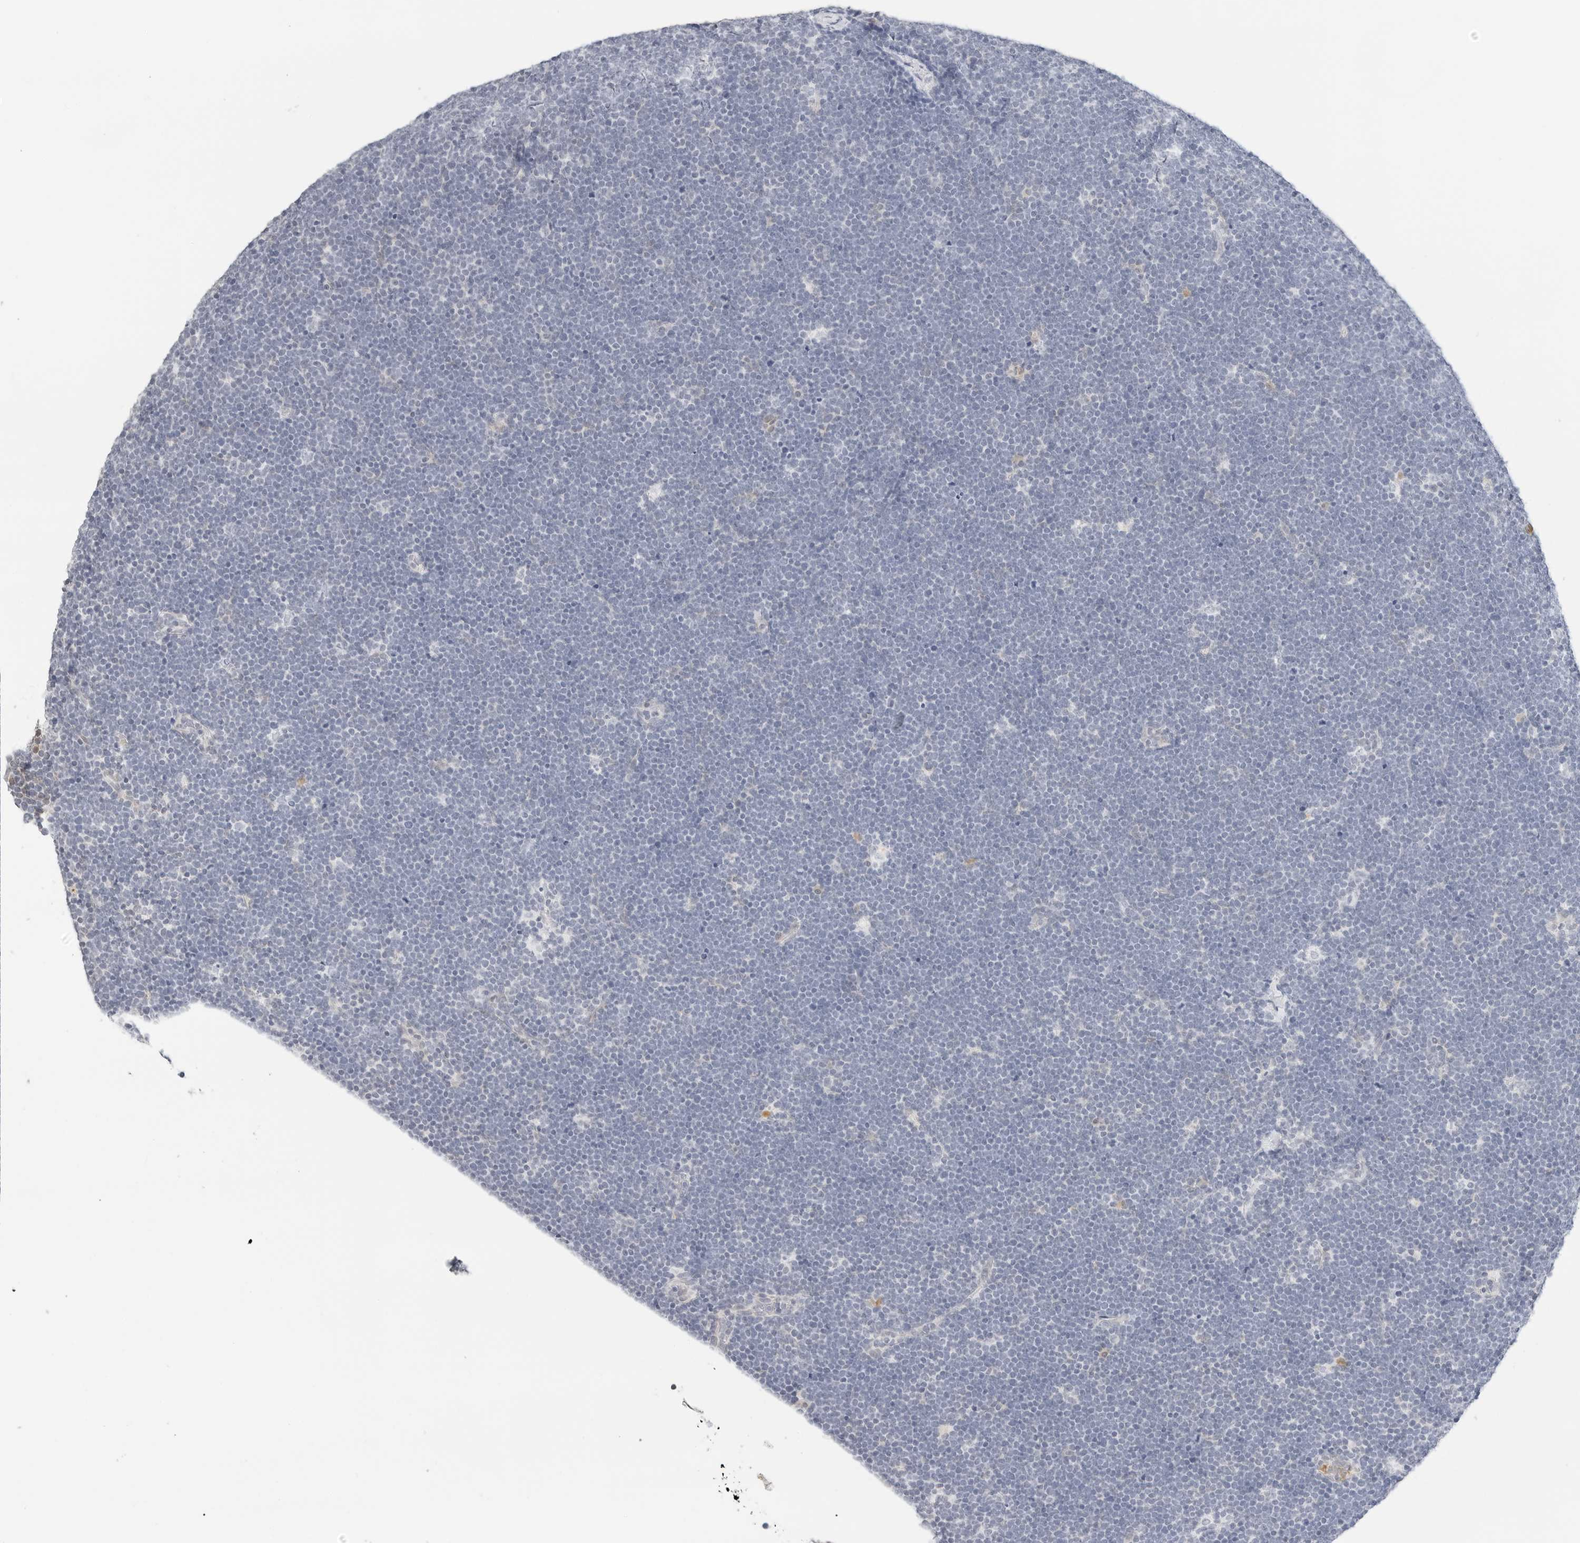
{"staining": {"intensity": "negative", "quantity": "none", "location": "none"}, "tissue": "lymphoma", "cell_type": "Tumor cells", "image_type": "cancer", "snomed": [{"axis": "morphology", "description": "Malignant lymphoma, non-Hodgkin's type, High grade"}, {"axis": "topography", "description": "Lymph node"}], "caption": "An immunohistochemistry photomicrograph of lymphoma is shown. There is no staining in tumor cells of lymphoma.", "gene": "PKDCC", "patient": {"sex": "male", "age": 13}}